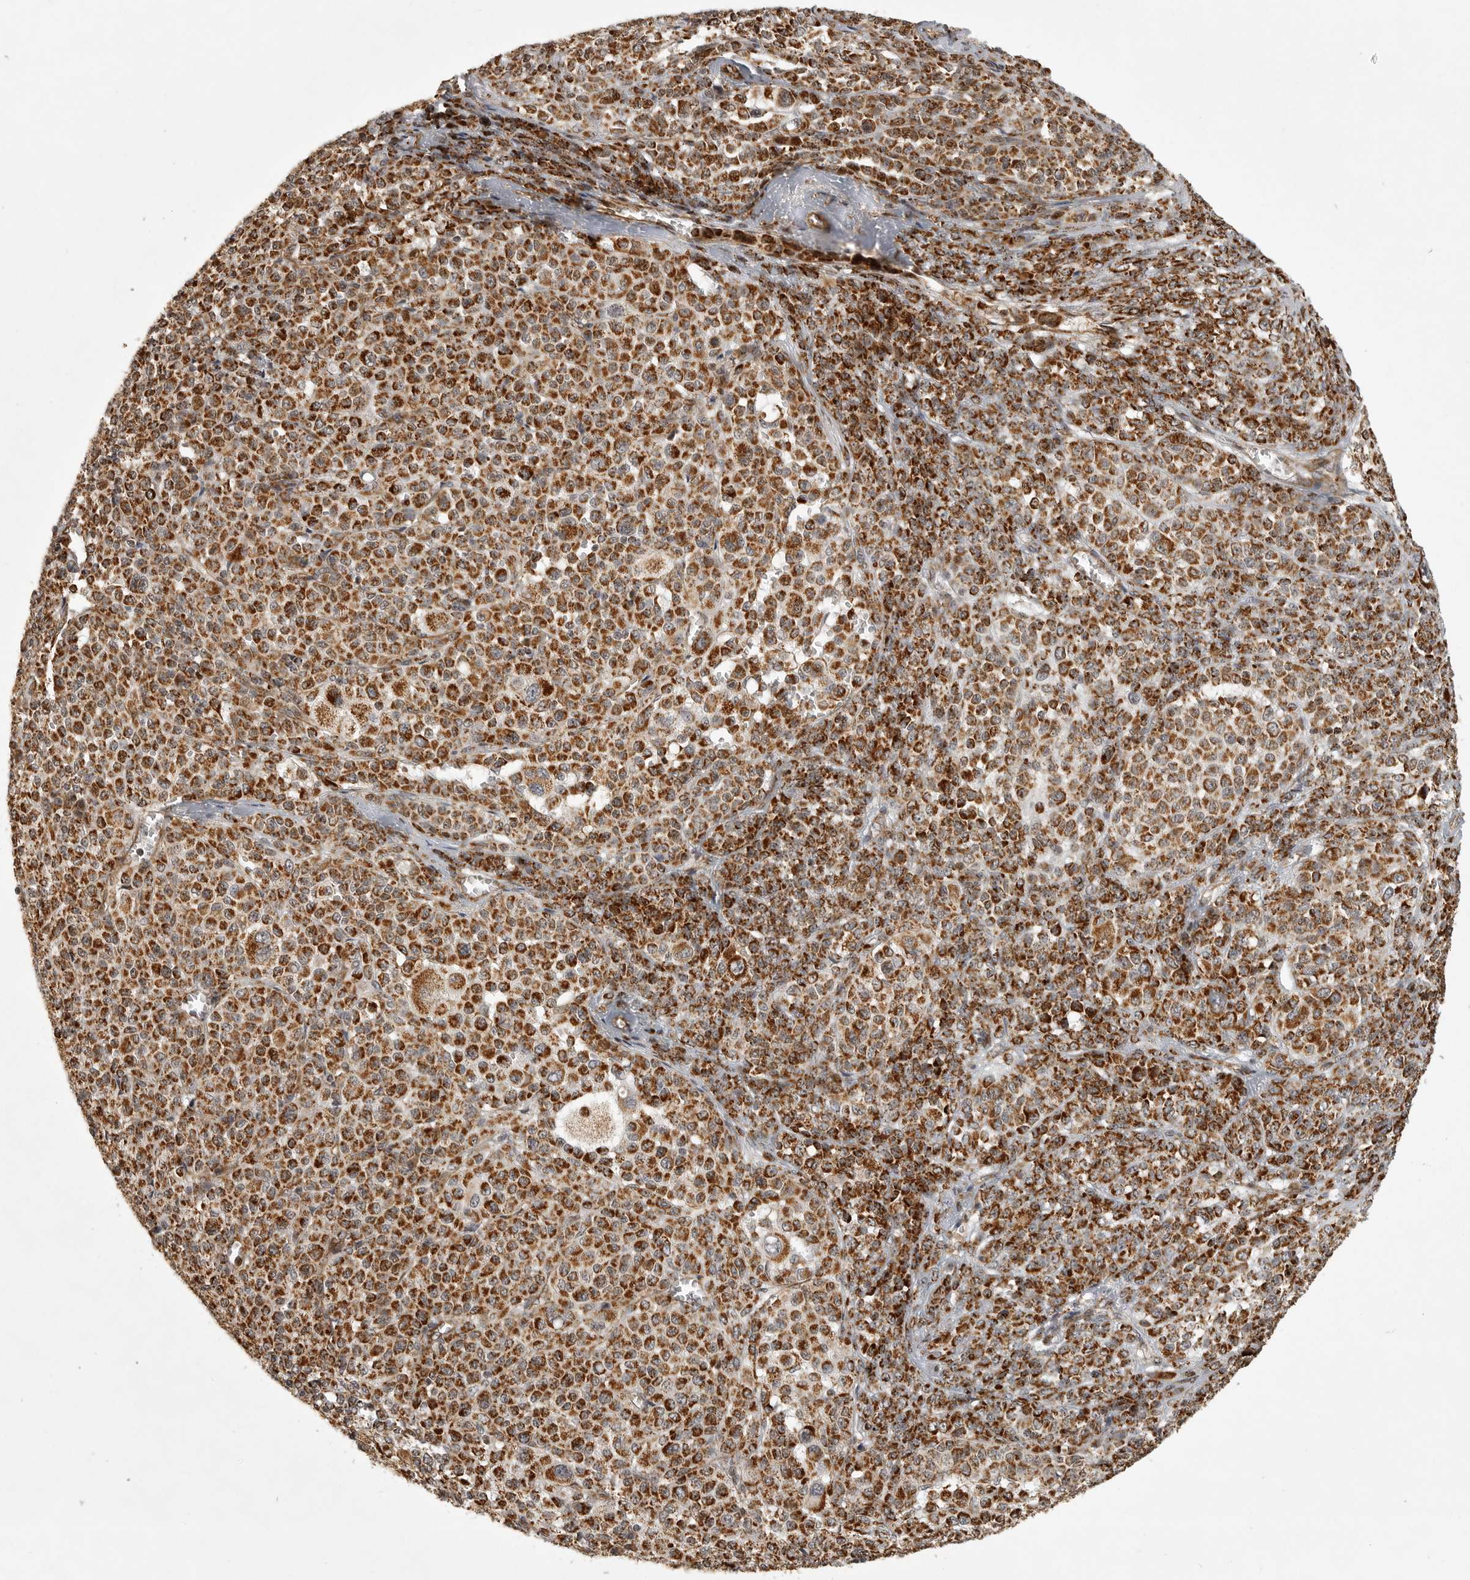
{"staining": {"intensity": "strong", "quantity": ">75%", "location": "cytoplasmic/membranous"}, "tissue": "melanoma", "cell_type": "Tumor cells", "image_type": "cancer", "snomed": [{"axis": "morphology", "description": "Malignant melanoma, Metastatic site"}, {"axis": "topography", "description": "Skin"}], "caption": "Human melanoma stained for a protein (brown) demonstrates strong cytoplasmic/membranous positive staining in approximately >75% of tumor cells.", "gene": "NARS2", "patient": {"sex": "female", "age": 74}}